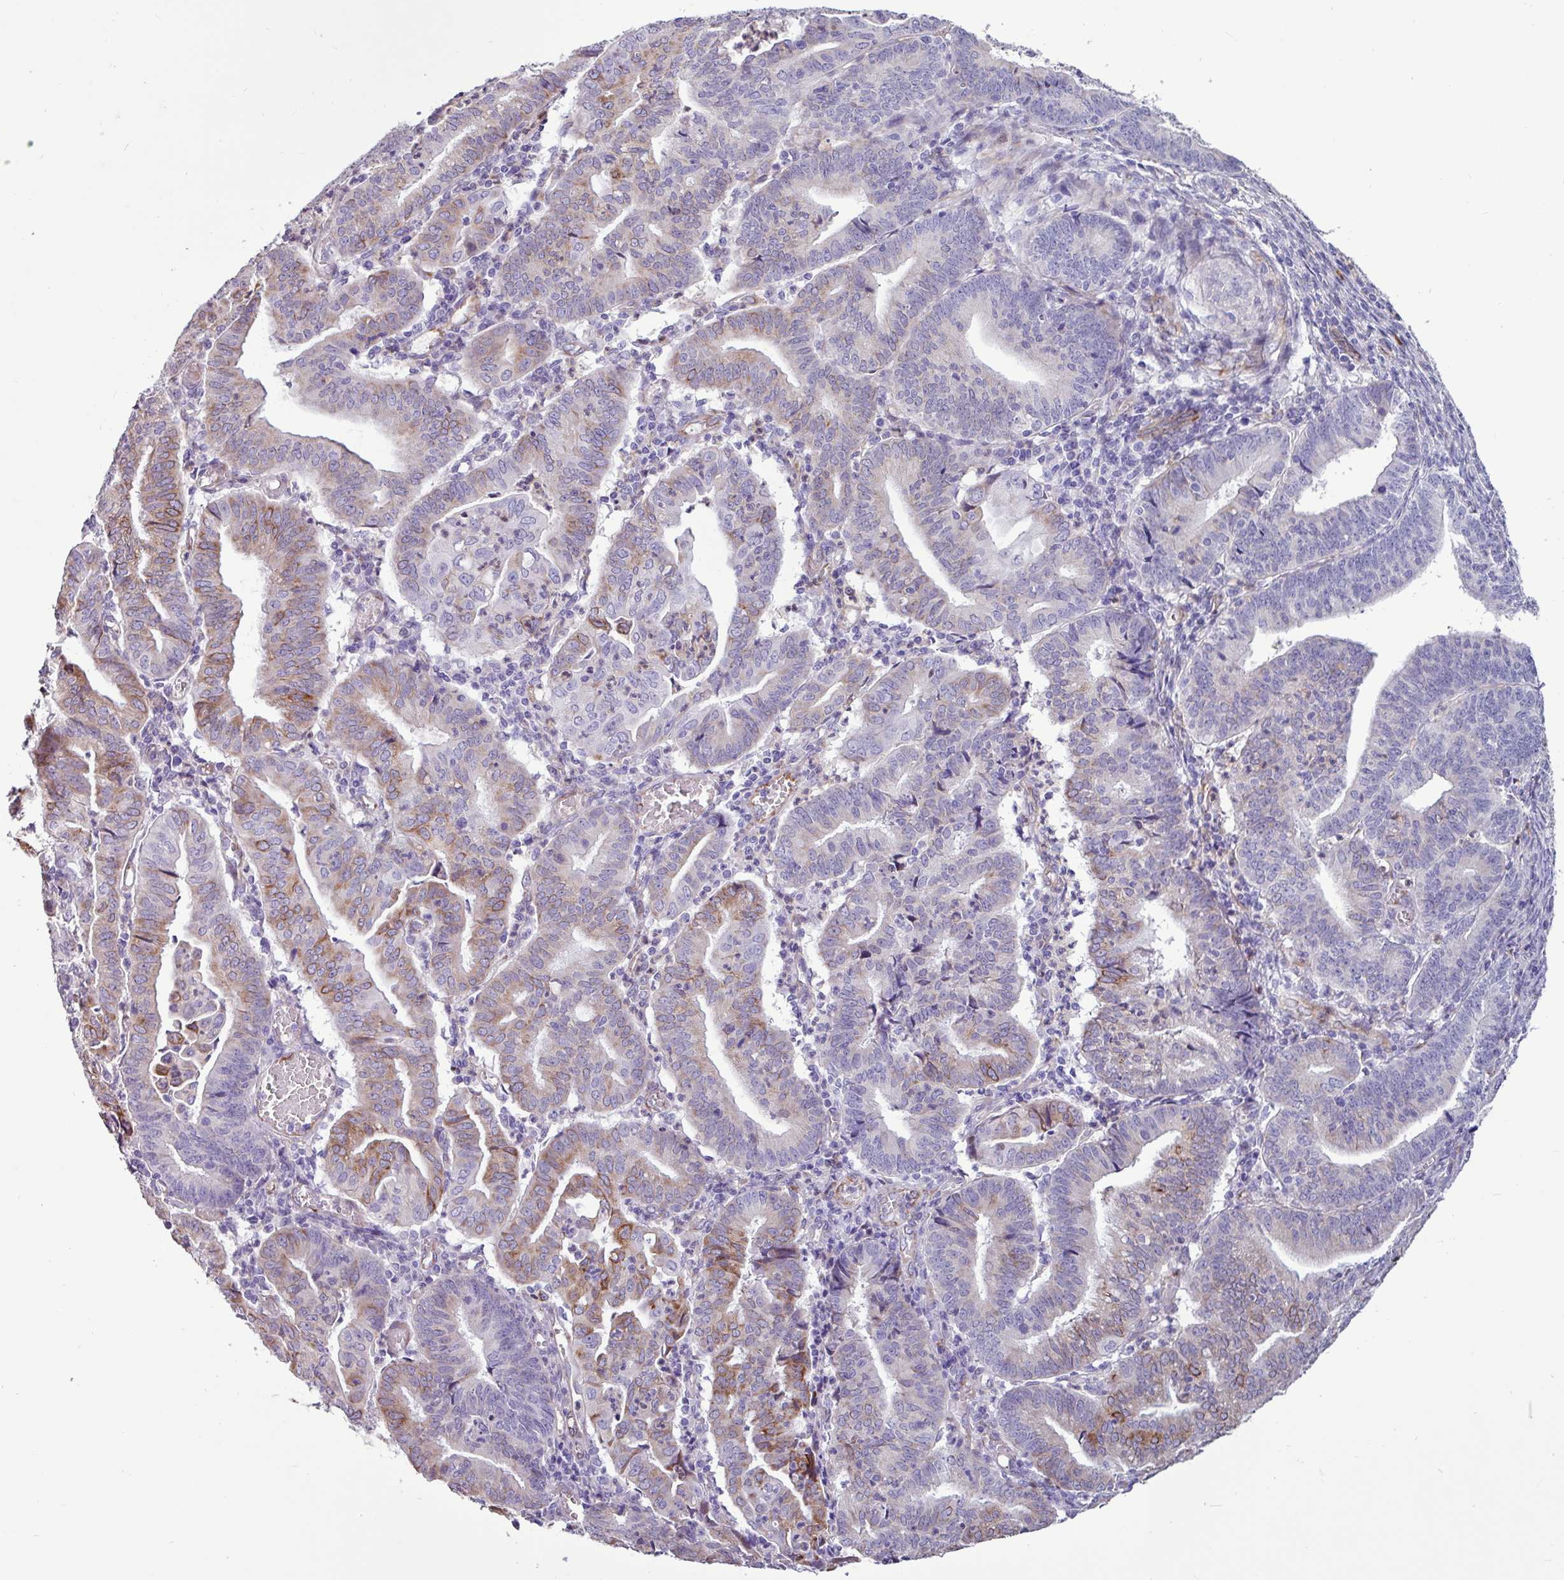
{"staining": {"intensity": "moderate", "quantity": "<25%", "location": "cytoplasmic/membranous"}, "tissue": "endometrial cancer", "cell_type": "Tumor cells", "image_type": "cancer", "snomed": [{"axis": "morphology", "description": "Adenocarcinoma, NOS"}, {"axis": "topography", "description": "Endometrium"}], "caption": "Immunohistochemical staining of human adenocarcinoma (endometrial) reveals low levels of moderate cytoplasmic/membranous protein expression in approximately <25% of tumor cells.", "gene": "PPP1R35", "patient": {"sex": "female", "age": 60}}